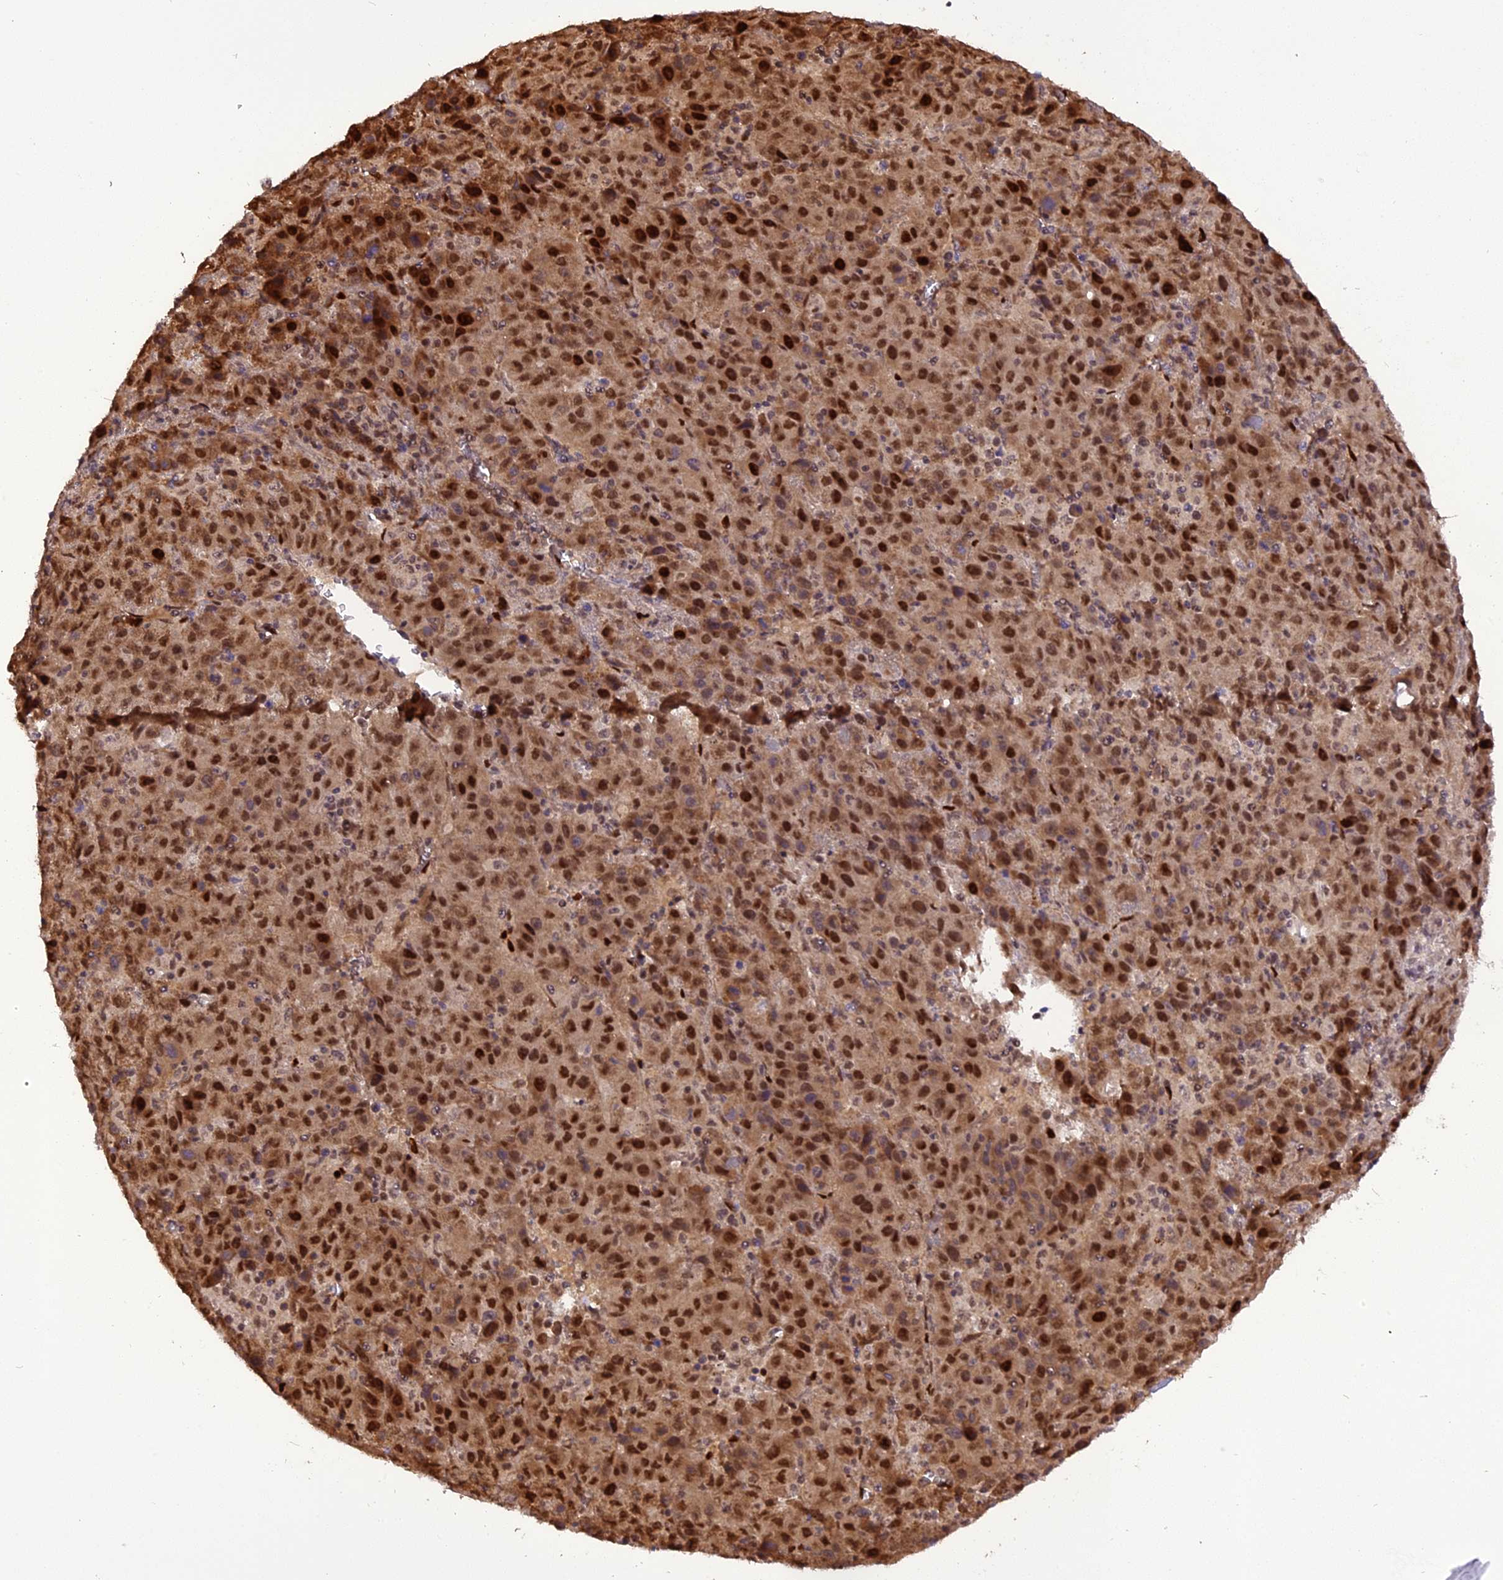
{"staining": {"intensity": "strong", "quantity": "25%-75%", "location": "cytoplasmic/membranous,nuclear"}, "tissue": "liver cancer", "cell_type": "Tumor cells", "image_type": "cancer", "snomed": [{"axis": "morphology", "description": "Carcinoma, Hepatocellular, NOS"}, {"axis": "topography", "description": "Liver"}], "caption": "A histopathology image of human hepatocellular carcinoma (liver) stained for a protein displays strong cytoplasmic/membranous and nuclear brown staining in tumor cells.", "gene": "MICALL1", "patient": {"sex": "female", "age": 53}}